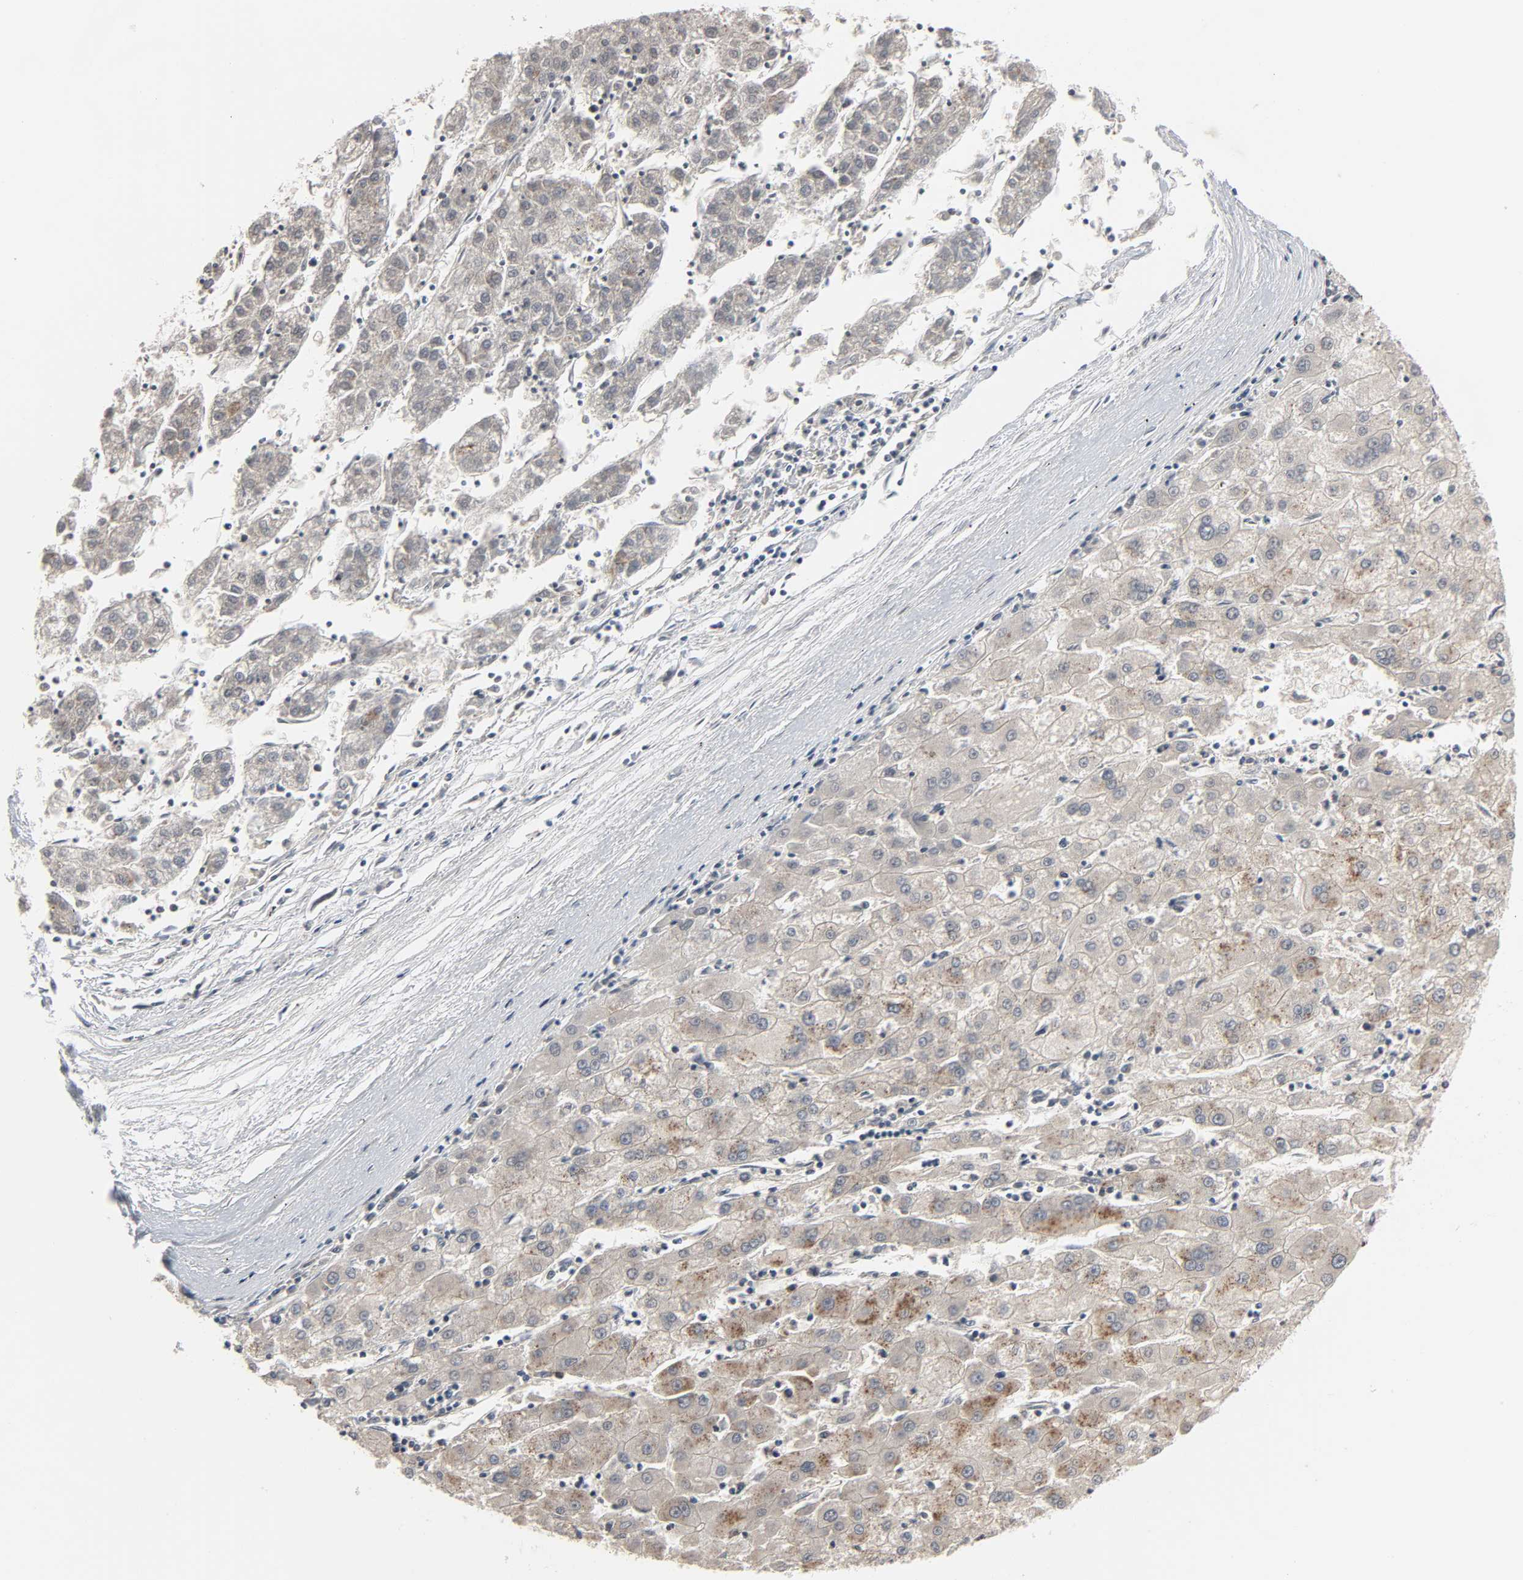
{"staining": {"intensity": "negative", "quantity": "none", "location": "none"}, "tissue": "liver cancer", "cell_type": "Tumor cells", "image_type": "cancer", "snomed": [{"axis": "morphology", "description": "Carcinoma, Hepatocellular, NOS"}, {"axis": "topography", "description": "Liver"}], "caption": "The immunohistochemistry histopathology image has no significant staining in tumor cells of liver cancer (hepatocellular carcinoma) tissue.", "gene": "MT3", "patient": {"sex": "male", "age": 72}}